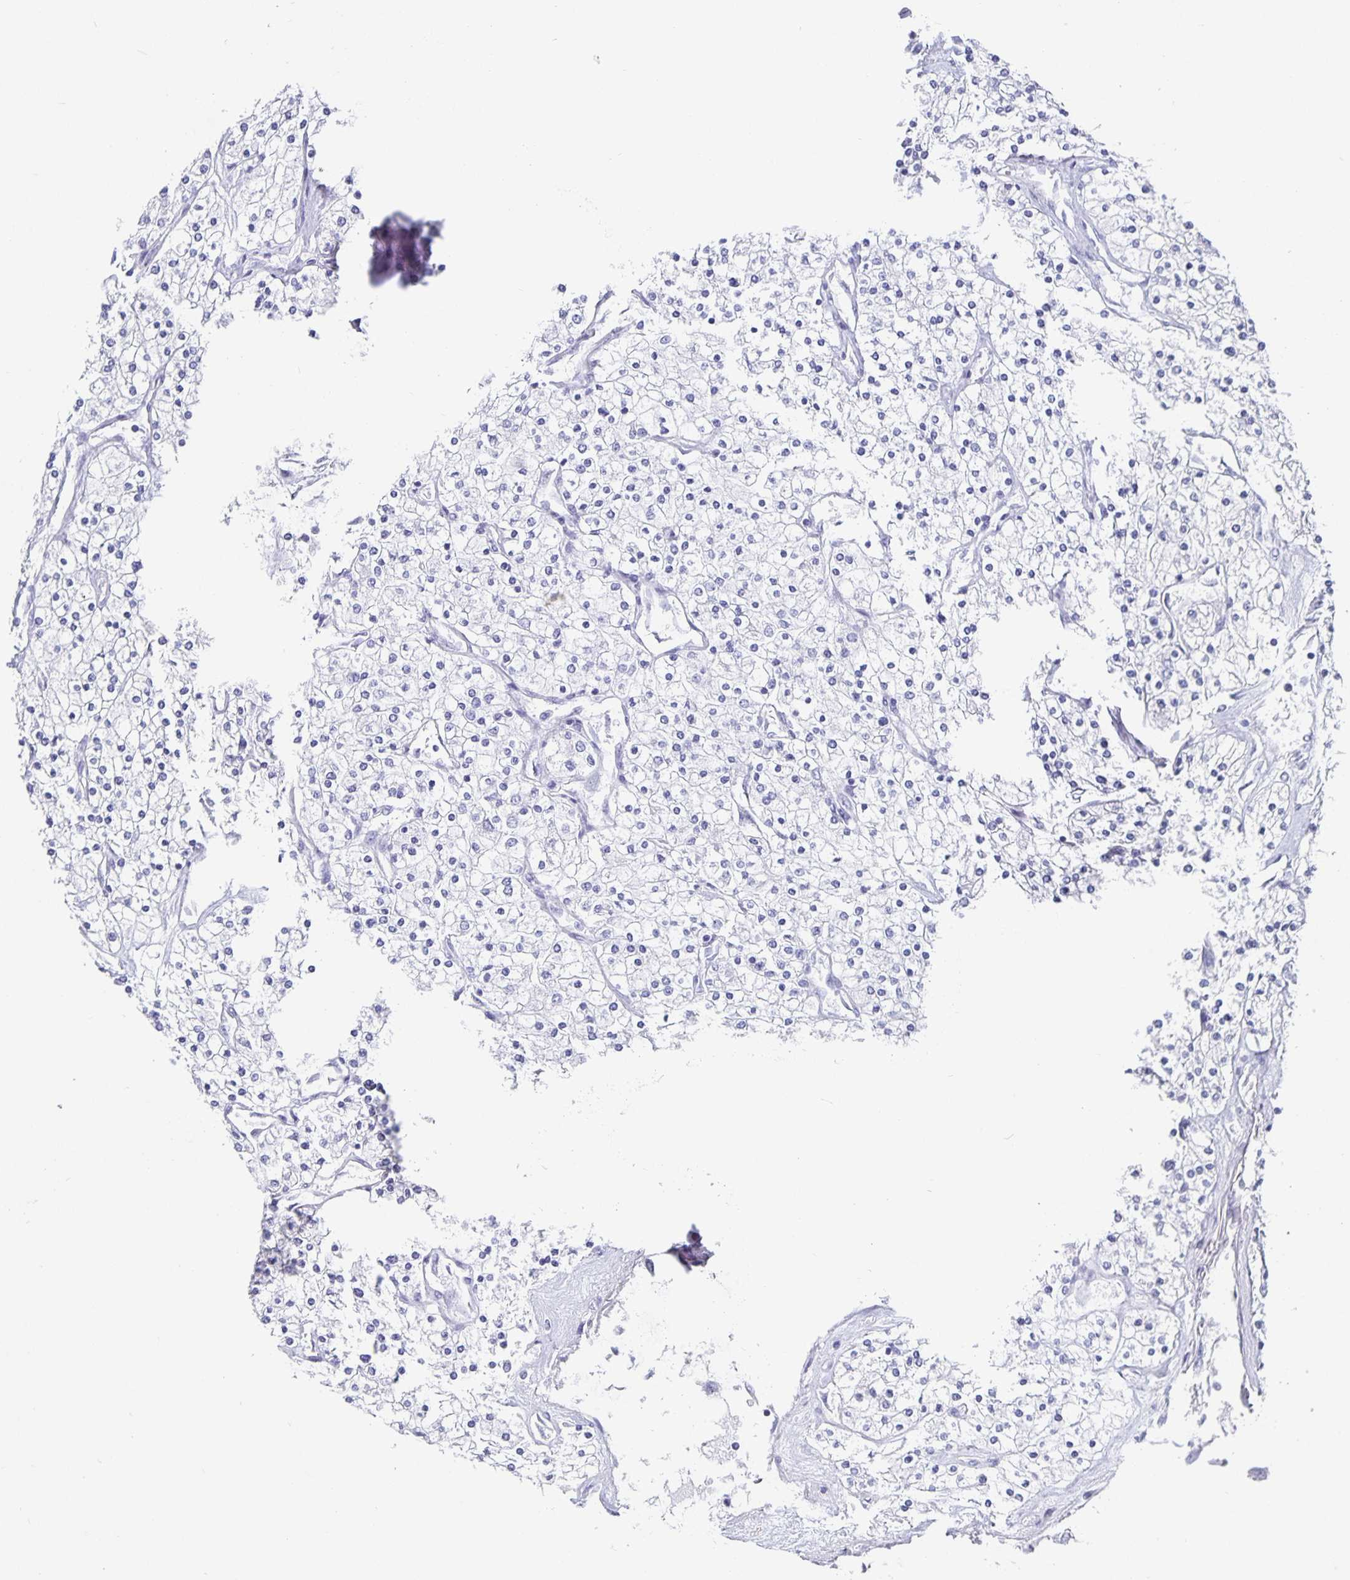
{"staining": {"intensity": "negative", "quantity": "none", "location": "none"}, "tissue": "renal cancer", "cell_type": "Tumor cells", "image_type": "cancer", "snomed": [{"axis": "morphology", "description": "Adenocarcinoma, NOS"}, {"axis": "topography", "description": "Kidney"}], "caption": "Immunohistochemistry (IHC) histopathology image of human renal cancer (adenocarcinoma) stained for a protein (brown), which reveals no staining in tumor cells.", "gene": "CHGA", "patient": {"sex": "male", "age": 80}}